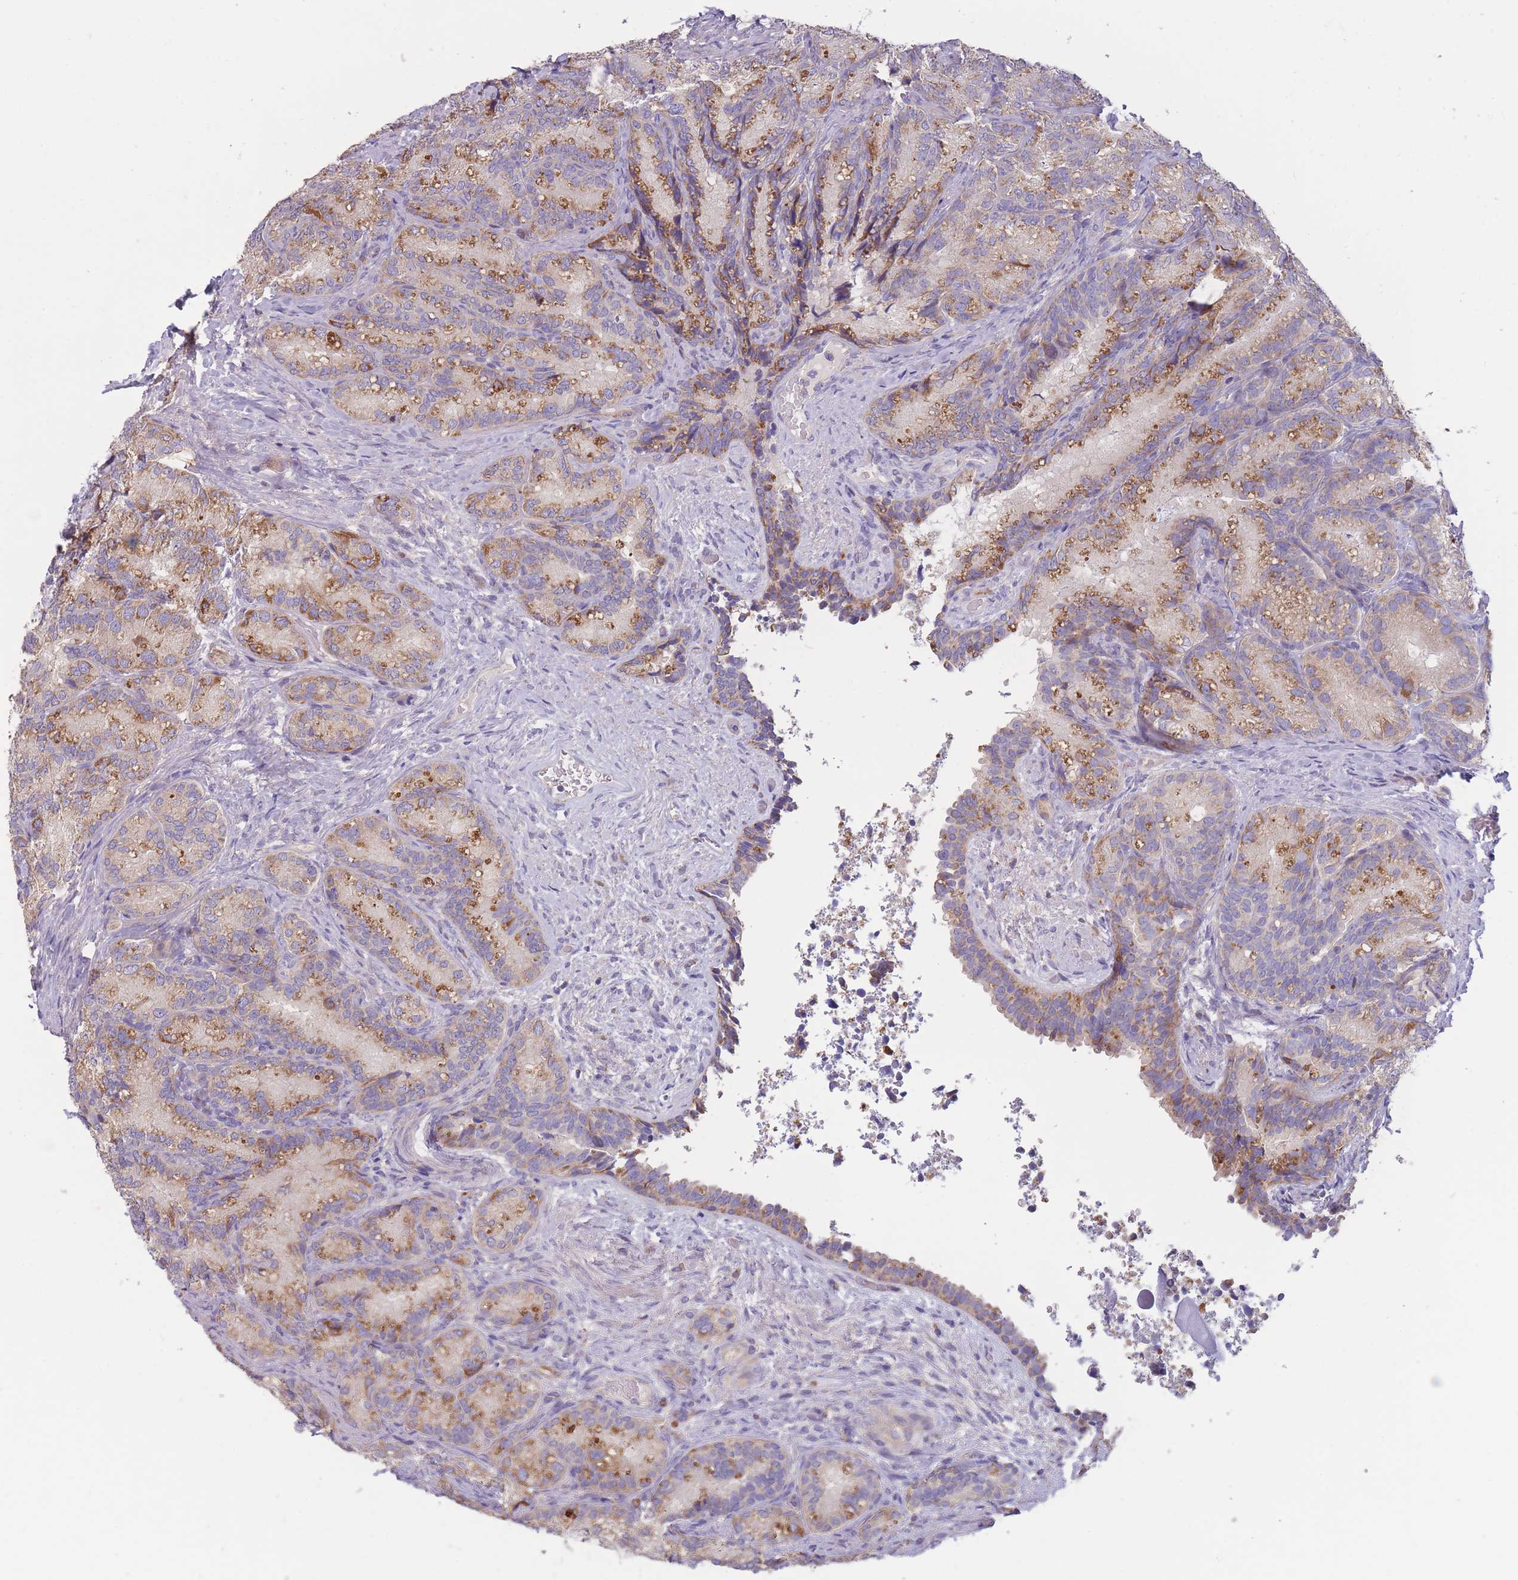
{"staining": {"intensity": "moderate", "quantity": "25%-75%", "location": "cytoplasmic/membranous"}, "tissue": "seminal vesicle", "cell_type": "Glandular cells", "image_type": "normal", "snomed": [{"axis": "morphology", "description": "Normal tissue, NOS"}, {"axis": "topography", "description": "Seminal veicle"}], "caption": "Benign seminal vesicle shows moderate cytoplasmic/membranous staining in about 25%-75% of glandular cells.", "gene": "SLC25A42", "patient": {"sex": "male", "age": 58}}